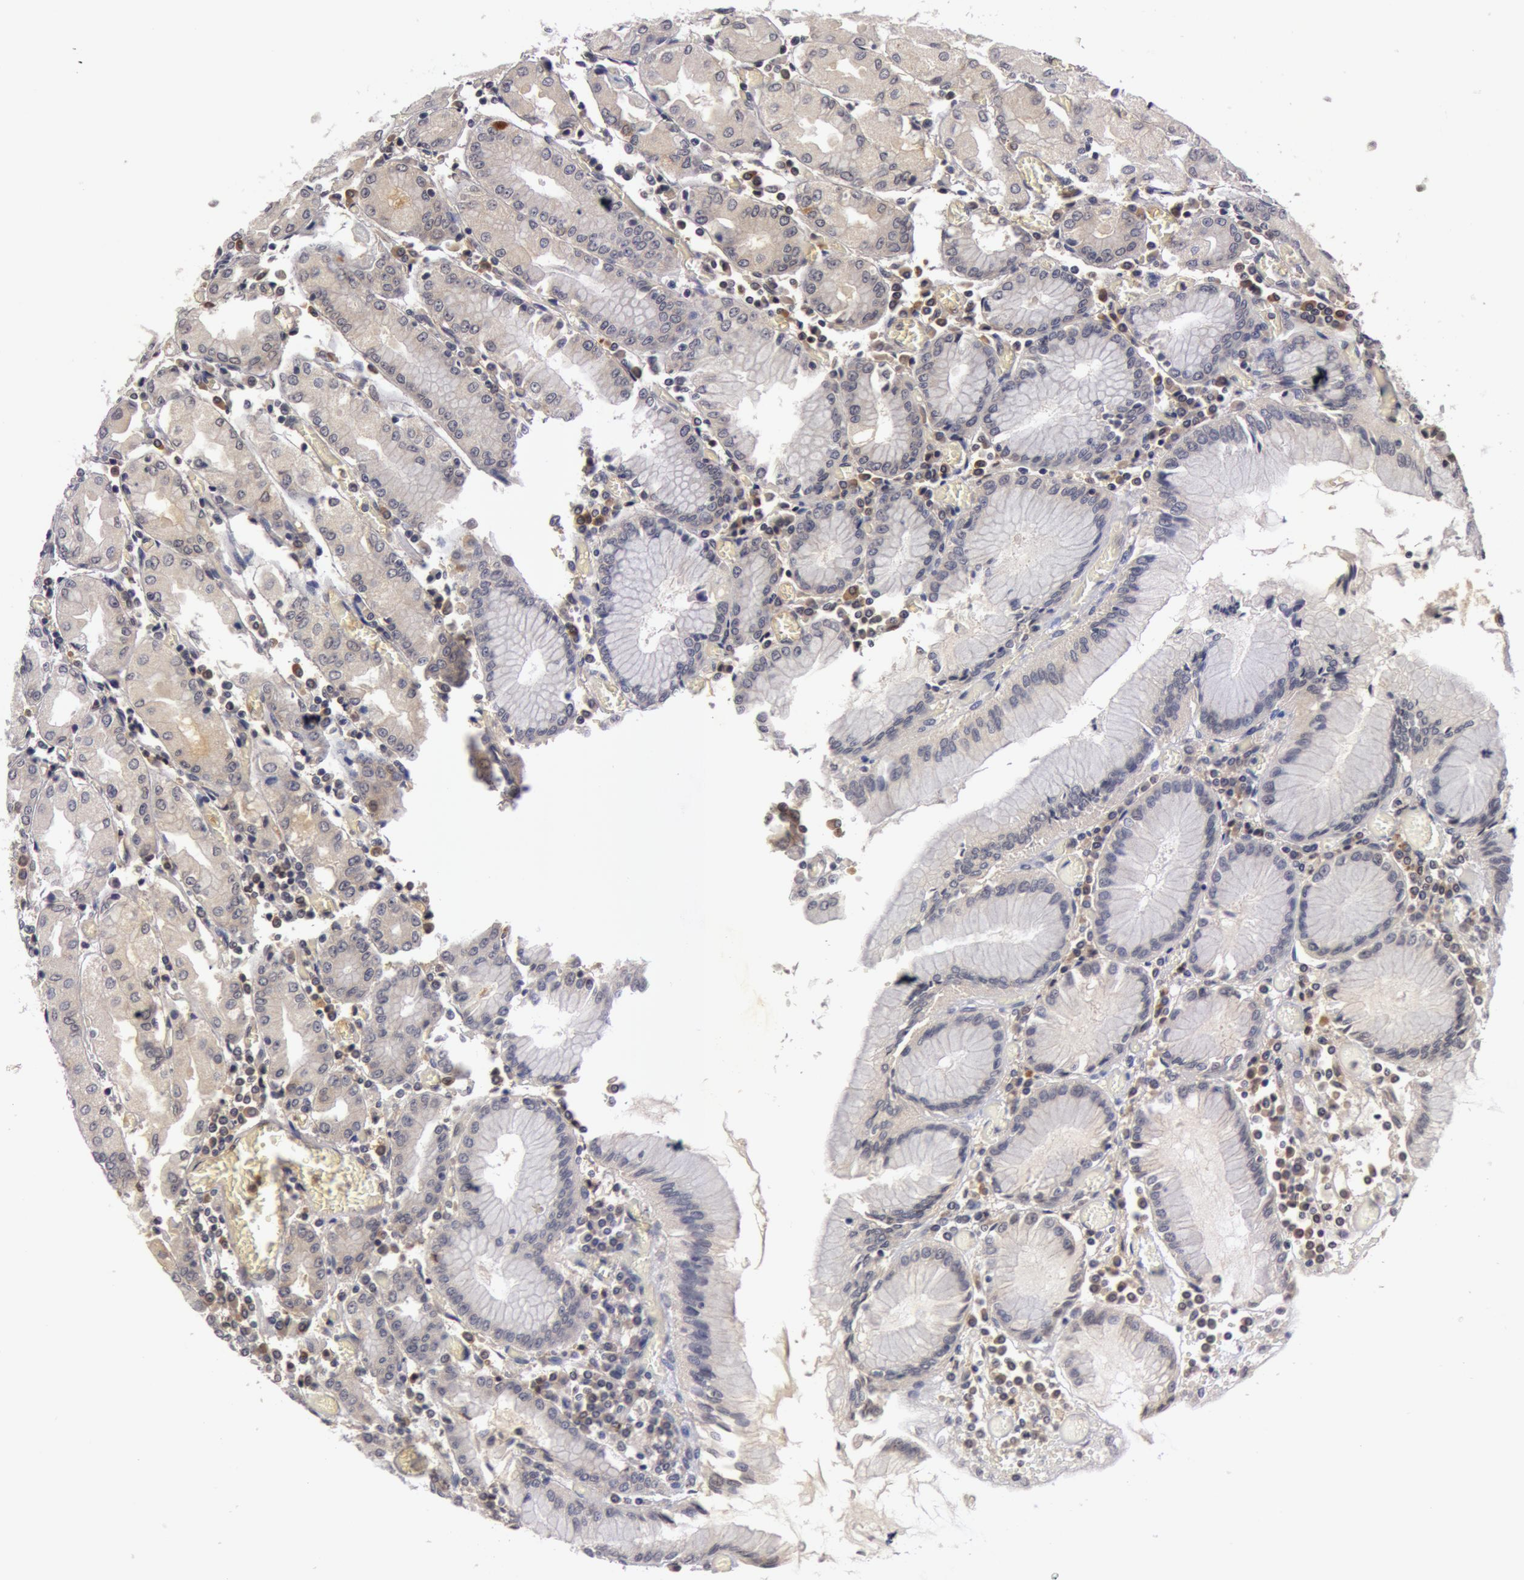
{"staining": {"intensity": "weak", "quantity": "25%-75%", "location": "cytoplasmic/membranous,nuclear"}, "tissue": "stomach", "cell_type": "Glandular cells", "image_type": "normal", "snomed": [{"axis": "morphology", "description": "Normal tissue, NOS"}, {"axis": "topography", "description": "Stomach, upper"}], "caption": "Benign stomach shows weak cytoplasmic/membranous,nuclear positivity in about 25%-75% of glandular cells, visualized by immunohistochemistry. The protein is stained brown, and the nuclei are stained in blue (DAB (3,3'-diaminobenzidine) IHC with brightfield microscopy, high magnification).", "gene": "BCHE", "patient": {"sex": "male", "age": 78}}